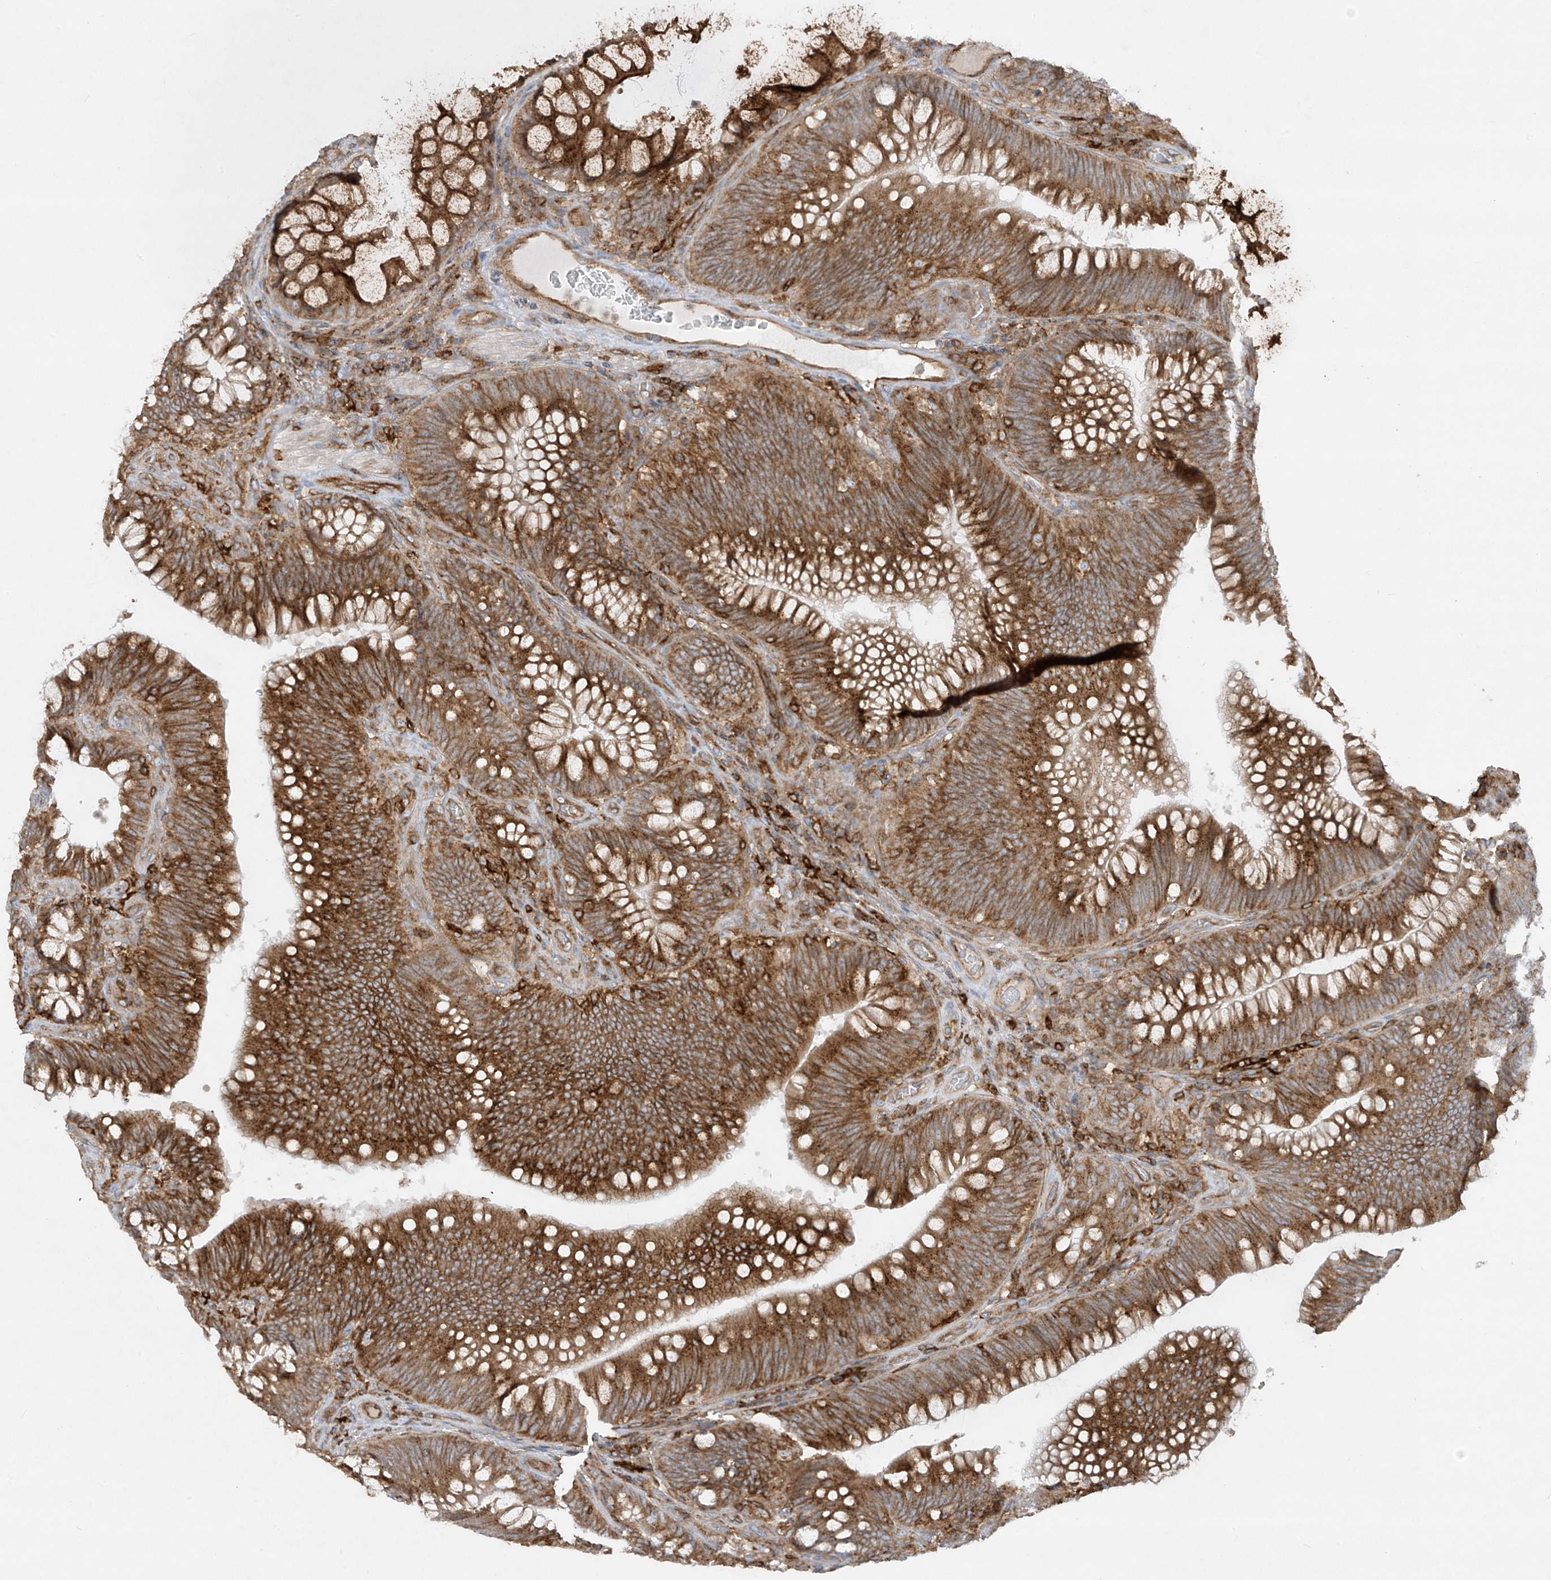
{"staining": {"intensity": "strong", "quantity": ">75%", "location": "cytoplasmic/membranous"}, "tissue": "colorectal cancer", "cell_type": "Tumor cells", "image_type": "cancer", "snomed": [{"axis": "morphology", "description": "Normal tissue, NOS"}, {"axis": "topography", "description": "Colon"}], "caption": "Colorectal cancer stained with a brown dye exhibits strong cytoplasmic/membranous positive expression in approximately >75% of tumor cells.", "gene": "HLA-E", "patient": {"sex": "female", "age": 82}}